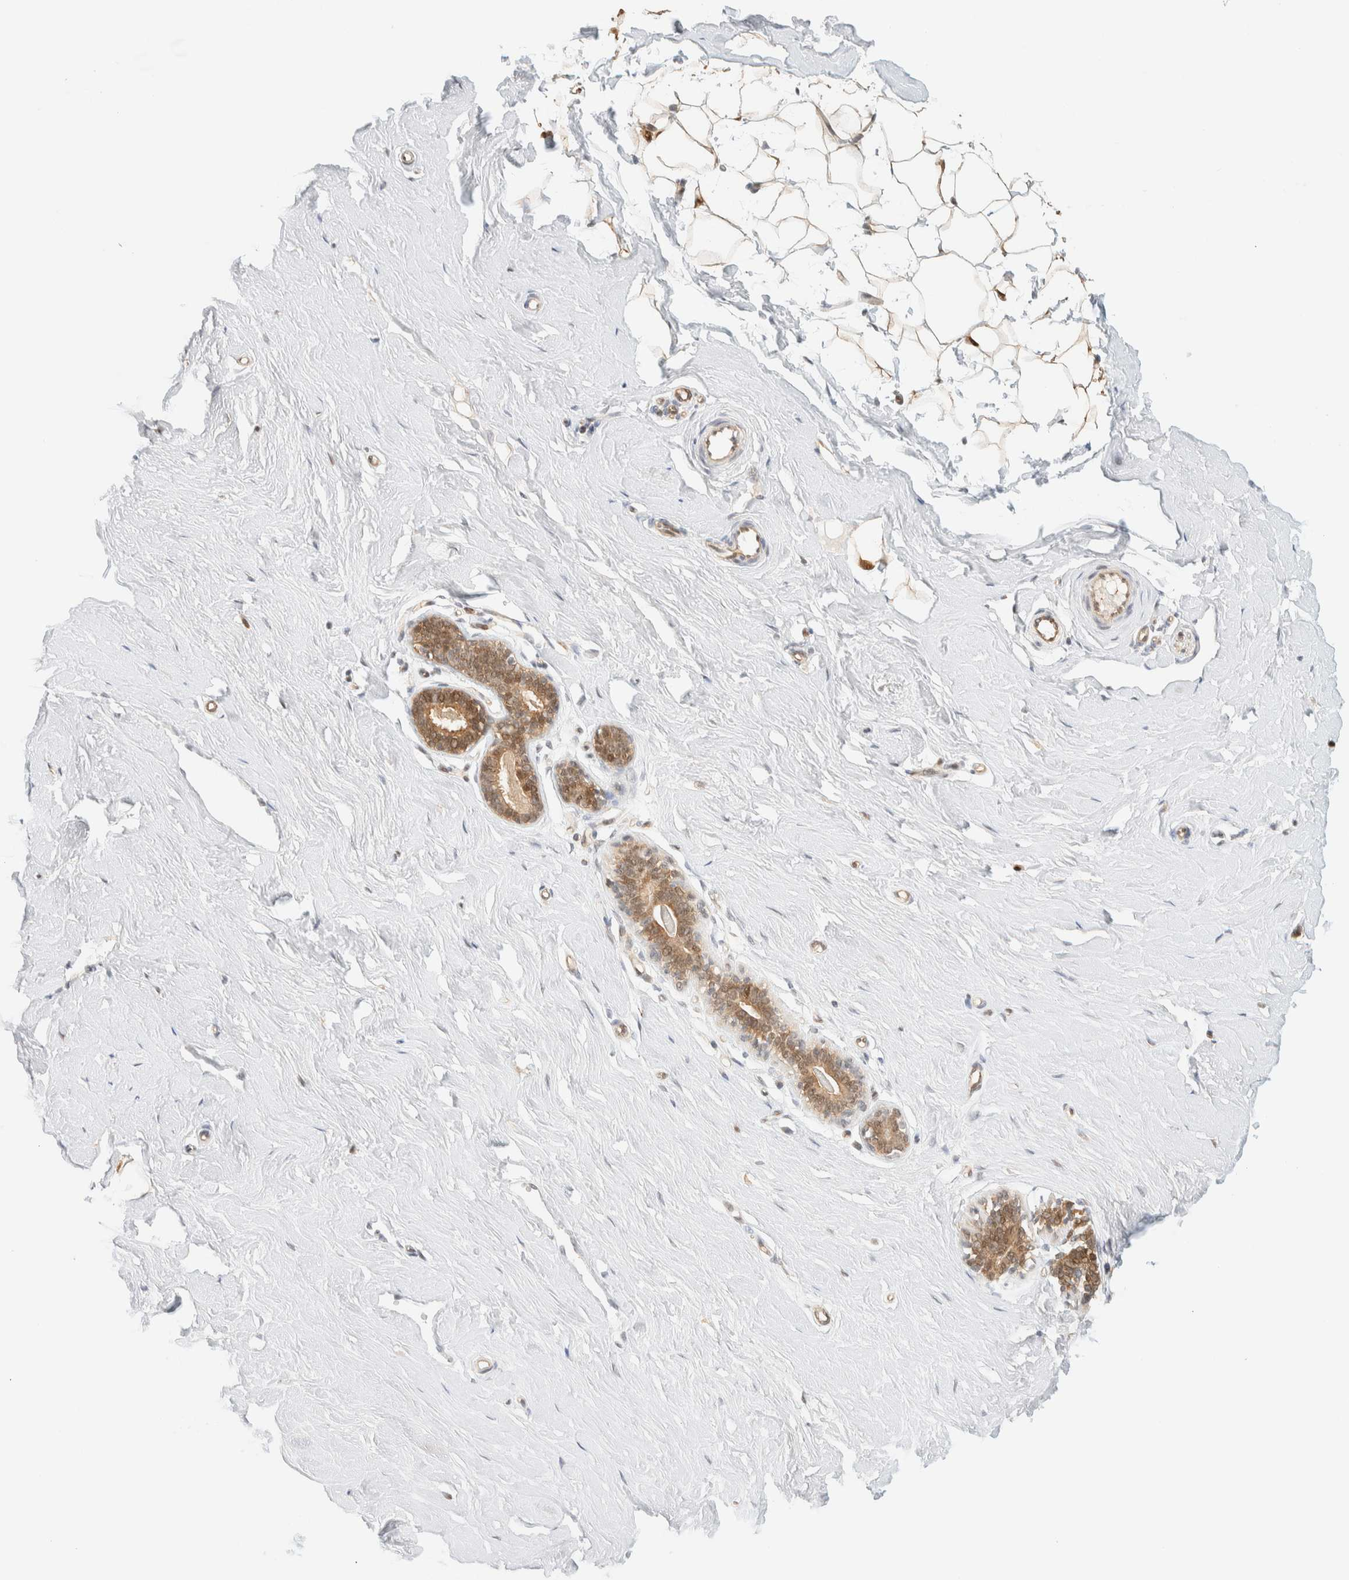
{"staining": {"intensity": "moderate", "quantity": ">75%", "location": "cytoplasmic/membranous,nuclear"}, "tissue": "breast", "cell_type": "Adipocytes", "image_type": "normal", "snomed": [{"axis": "morphology", "description": "Normal tissue, NOS"}, {"axis": "topography", "description": "Breast"}], "caption": "The image reveals a brown stain indicating the presence of a protein in the cytoplasmic/membranous,nuclear of adipocytes in breast.", "gene": "PCYT2", "patient": {"sex": "female", "age": 23}}